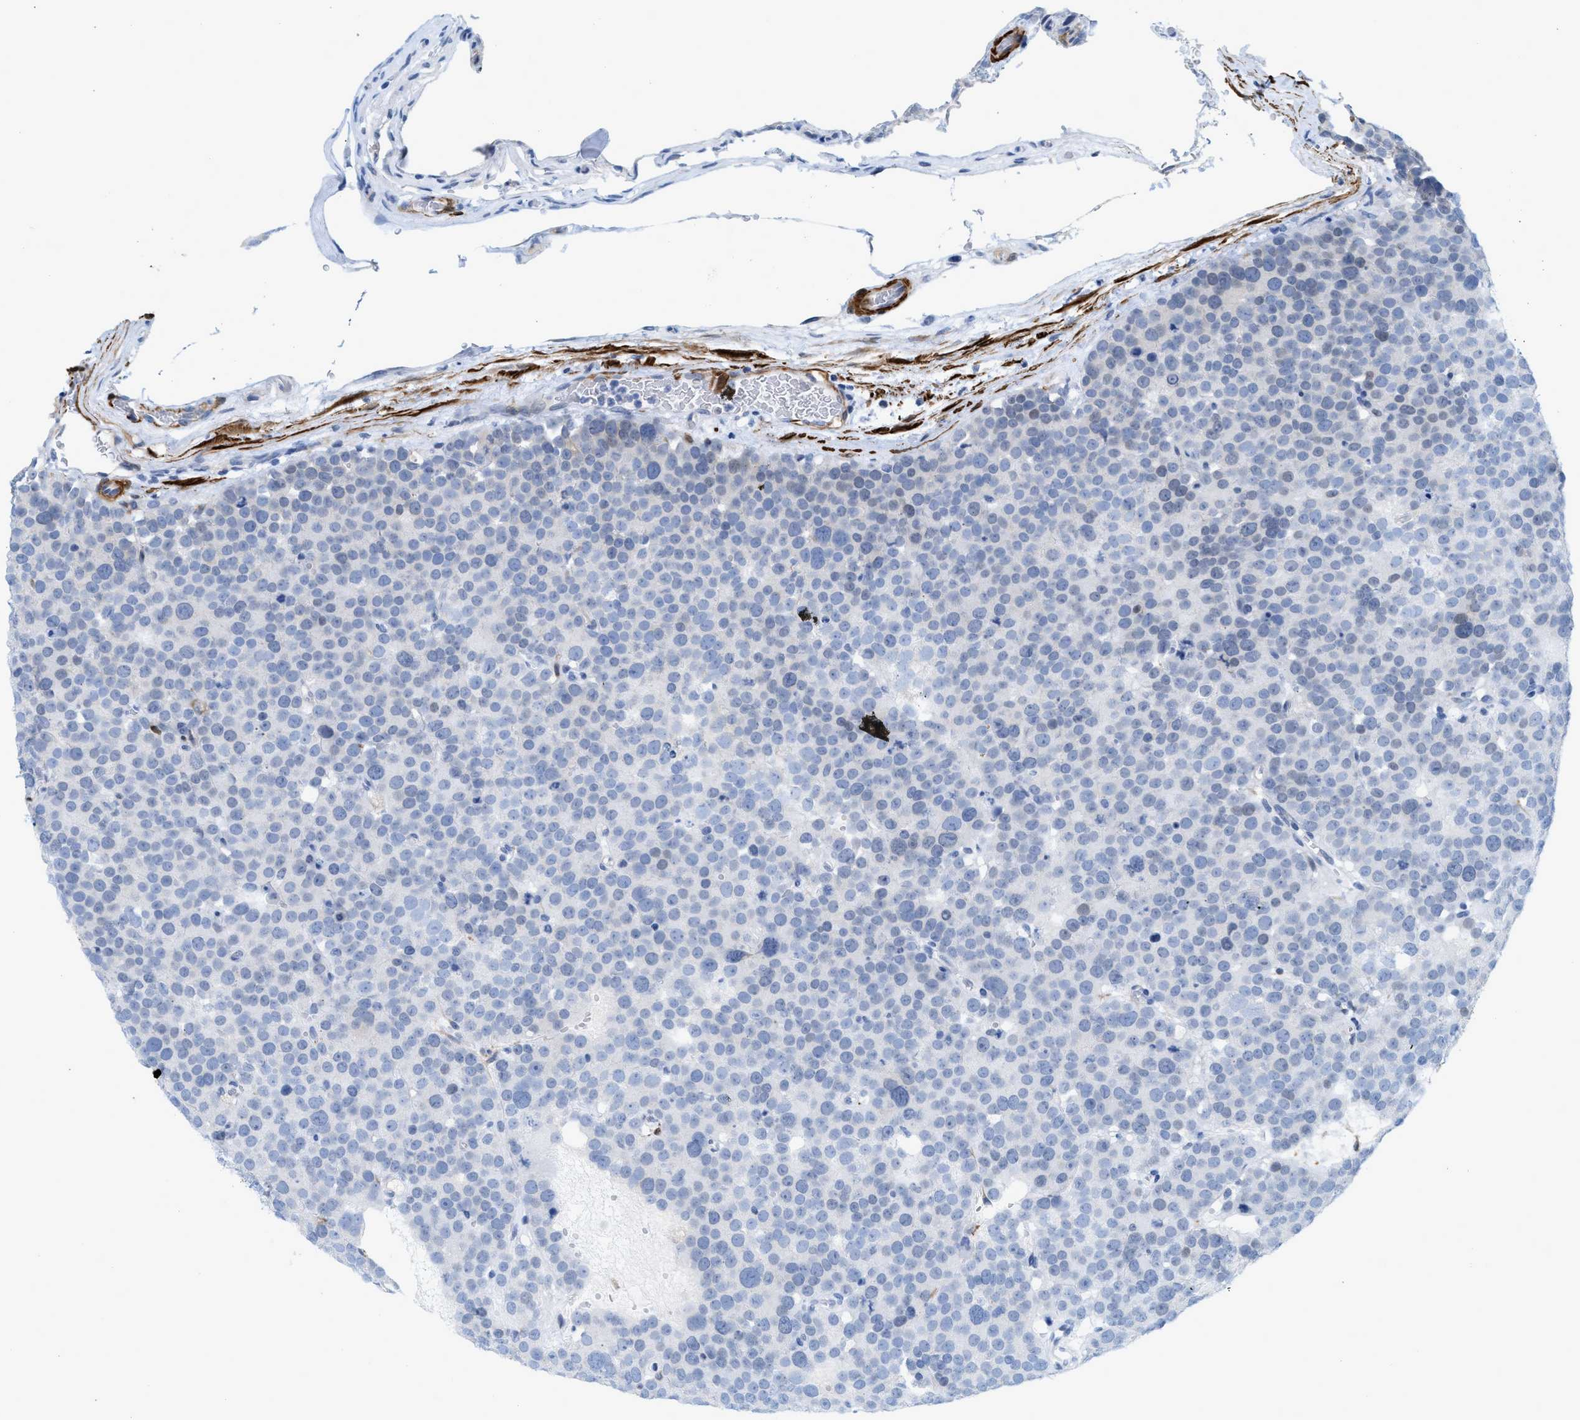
{"staining": {"intensity": "negative", "quantity": "none", "location": "none"}, "tissue": "testis cancer", "cell_type": "Tumor cells", "image_type": "cancer", "snomed": [{"axis": "morphology", "description": "Seminoma, NOS"}, {"axis": "topography", "description": "Testis"}], "caption": "A histopathology image of testis cancer stained for a protein shows no brown staining in tumor cells.", "gene": "TAGLN", "patient": {"sex": "male", "age": 71}}